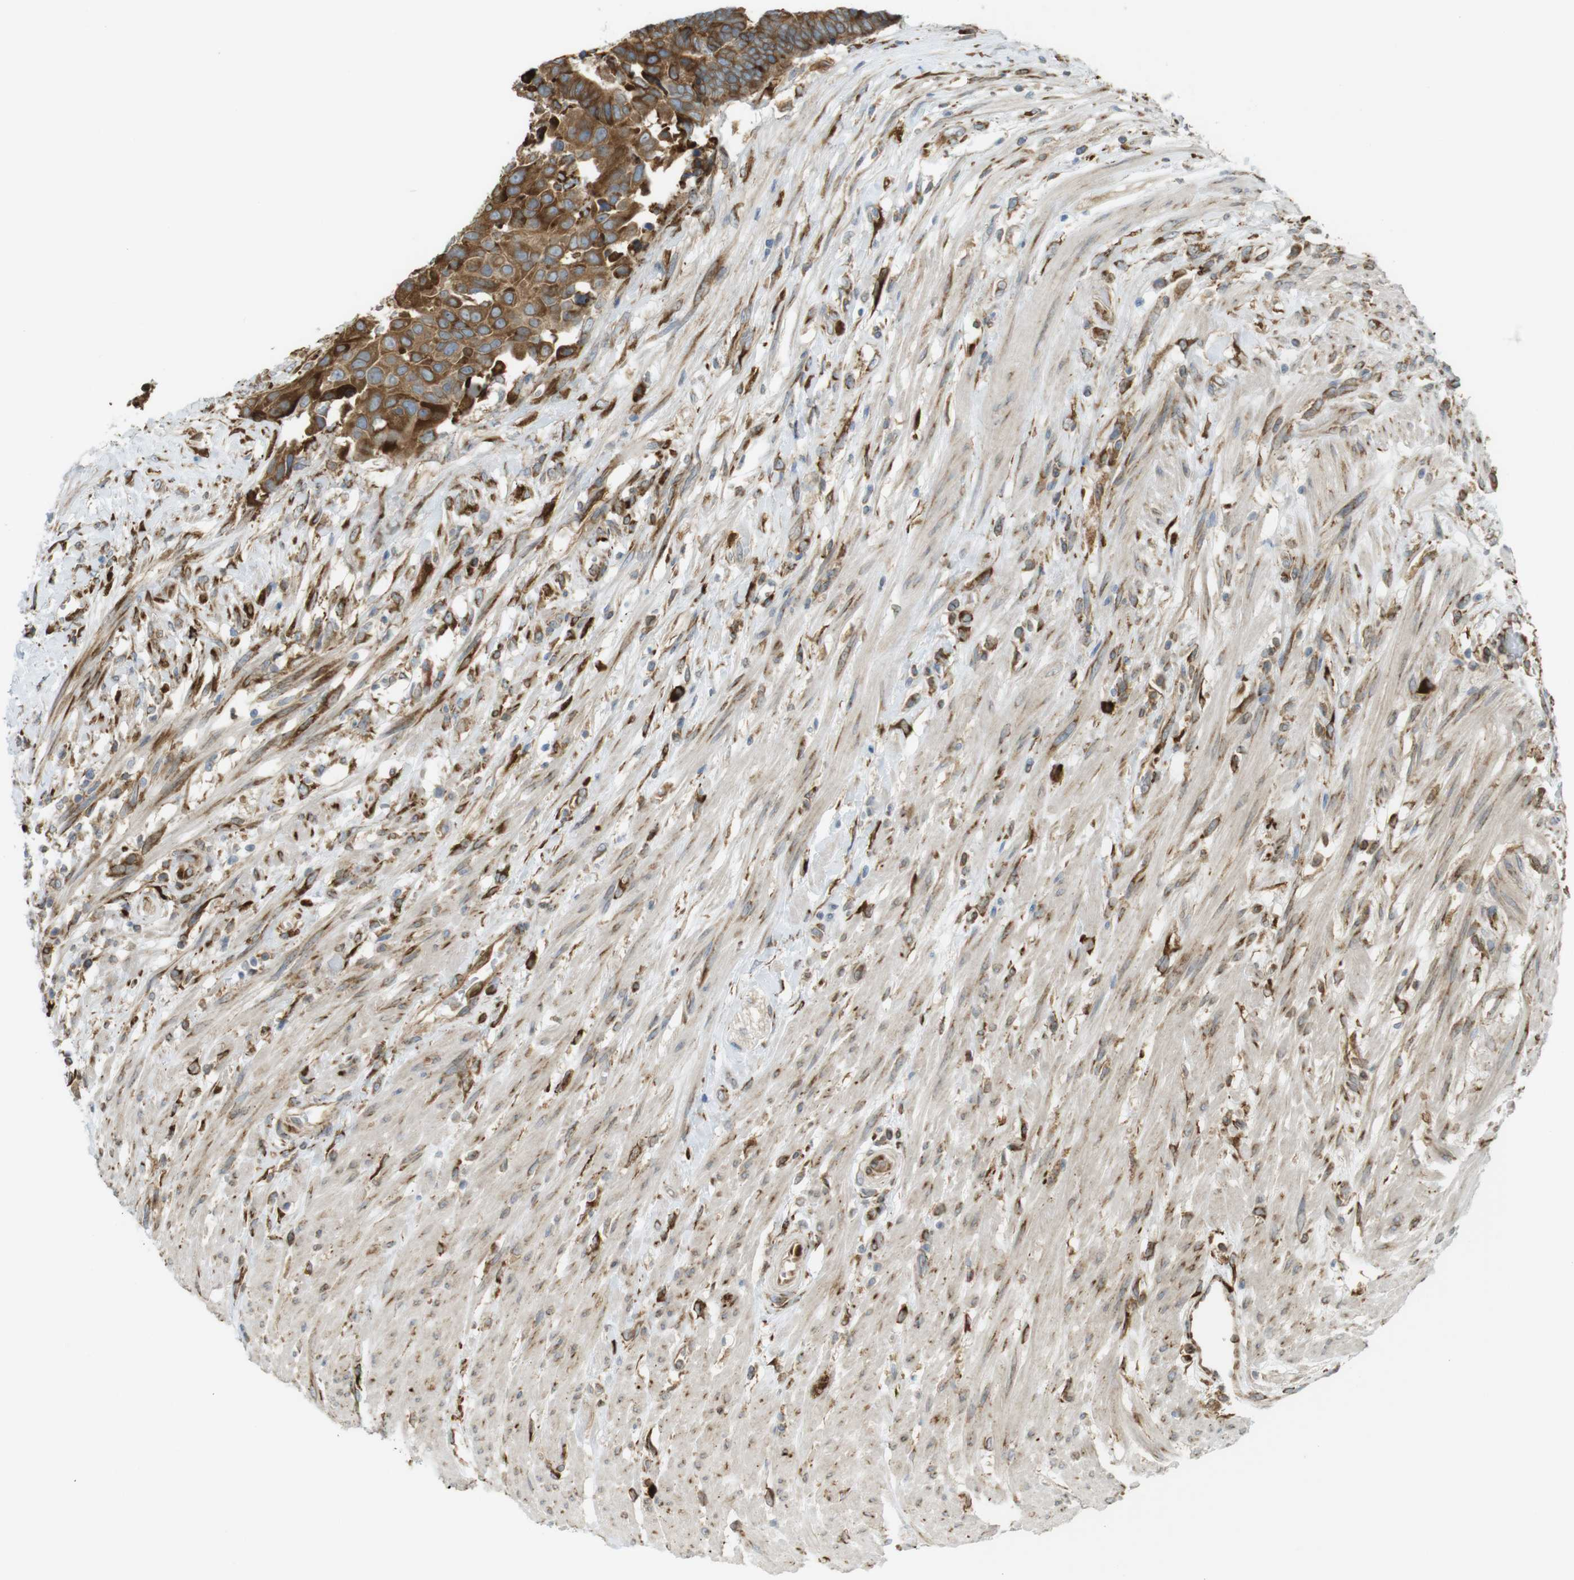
{"staining": {"intensity": "strong", "quantity": ">75%", "location": "cytoplasmic/membranous"}, "tissue": "colorectal cancer", "cell_type": "Tumor cells", "image_type": "cancer", "snomed": [{"axis": "morphology", "description": "Adenocarcinoma, NOS"}, {"axis": "topography", "description": "Rectum"}], "caption": "A high amount of strong cytoplasmic/membranous expression is seen in approximately >75% of tumor cells in colorectal cancer (adenocarcinoma) tissue.", "gene": "MBOAT2", "patient": {"sex": "male", "age": 51}}